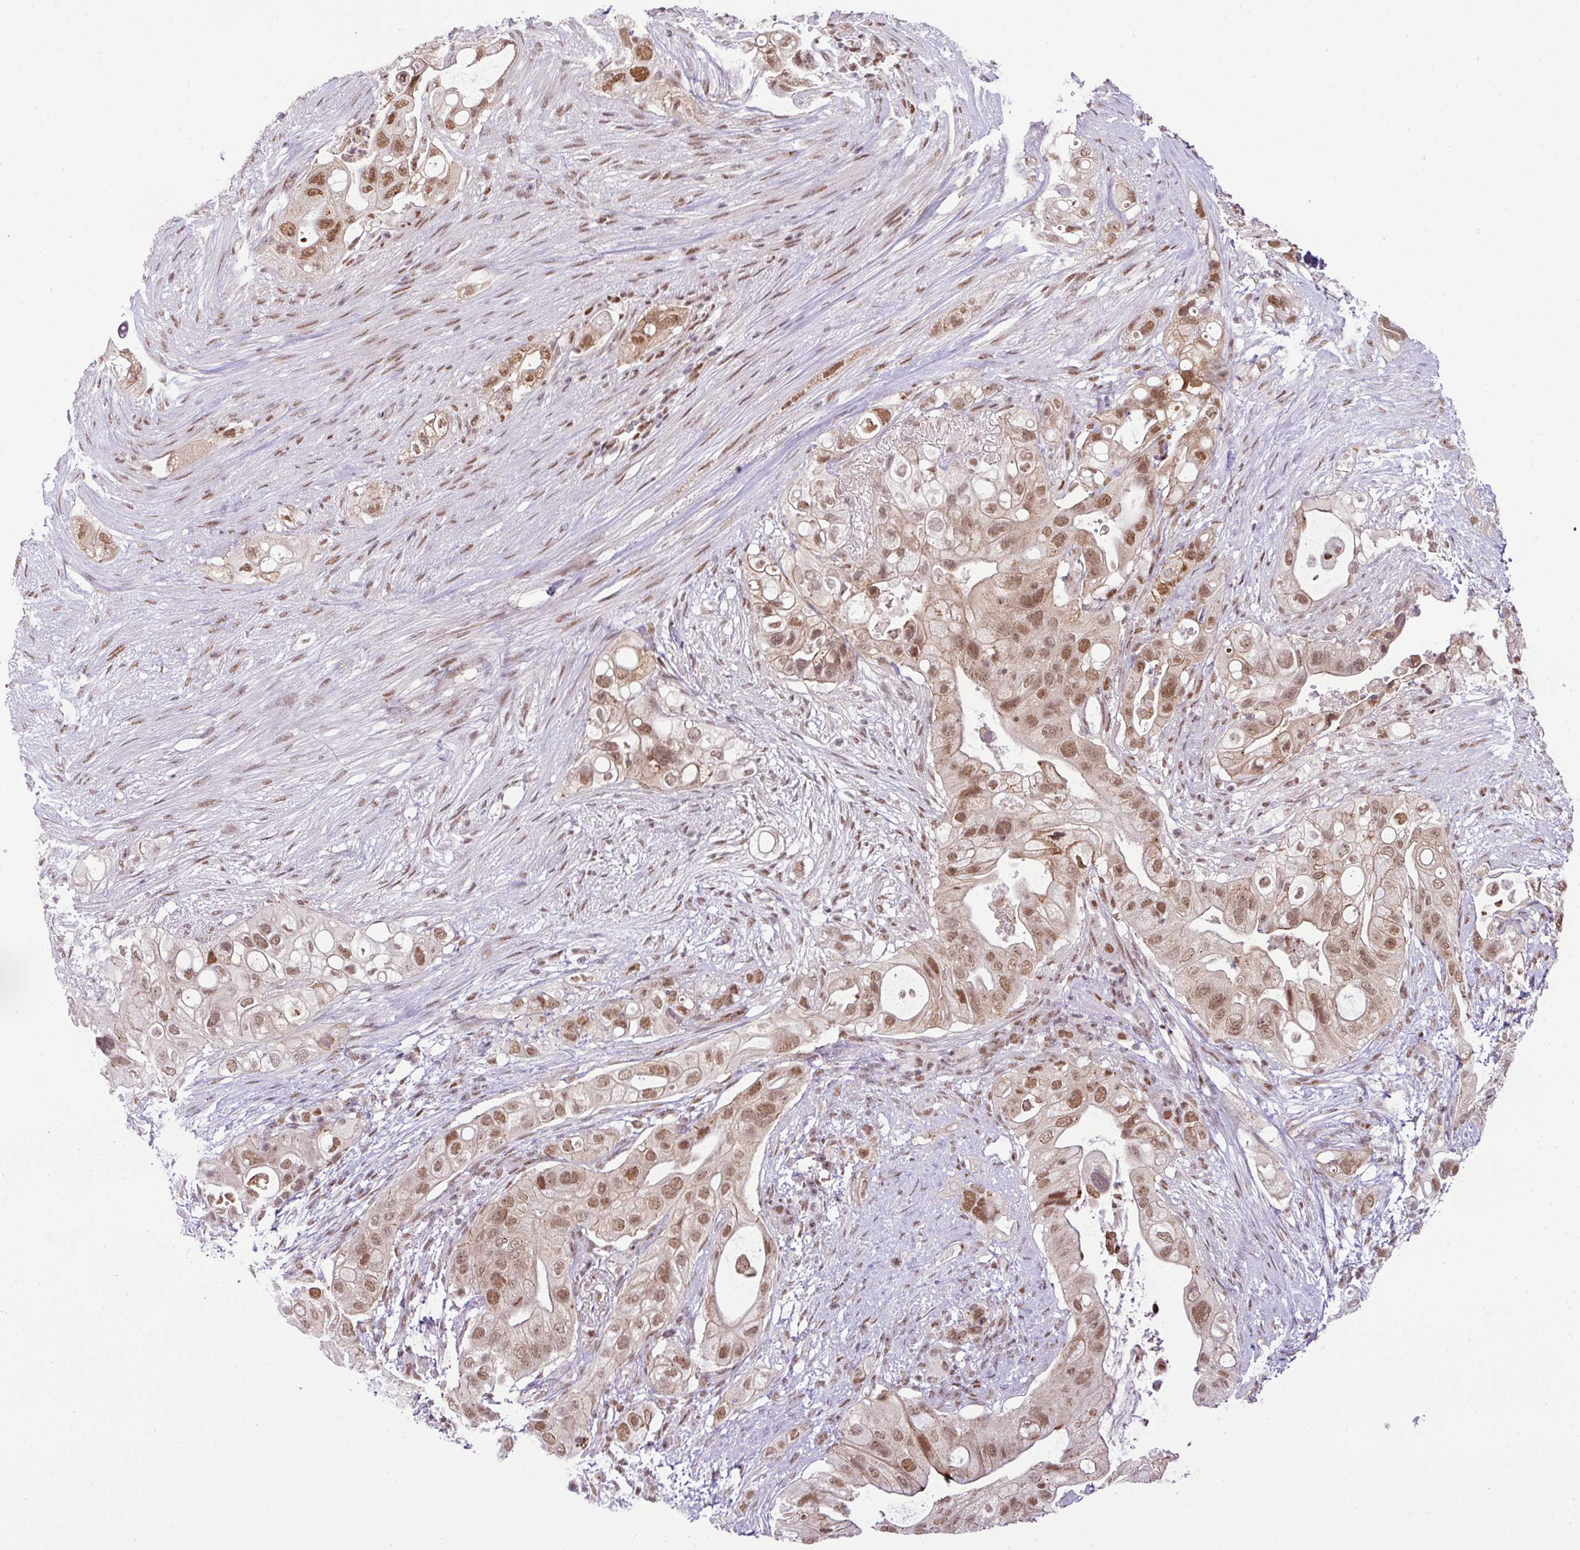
{"staining": {"intensity": "moderate", "quantity": ">75%", "location": "nuclear"}, "tissue": "pancreatic cancer", "cell_type": "Tumor cells", "image_type": "cancer", "snomed": [{"axis": "morphology", "description": "Adenocarcinoma, NOS"}, {"axis": "topography", "description": "Pancreas"}], "caption": "The histopathology image reveals a brown stain indicating the presence of a protein in the nuclear of tumor cells in pancreatic cancer.", "gene": "PGAP4", "patient": {"sex": "female", "age": 72}}